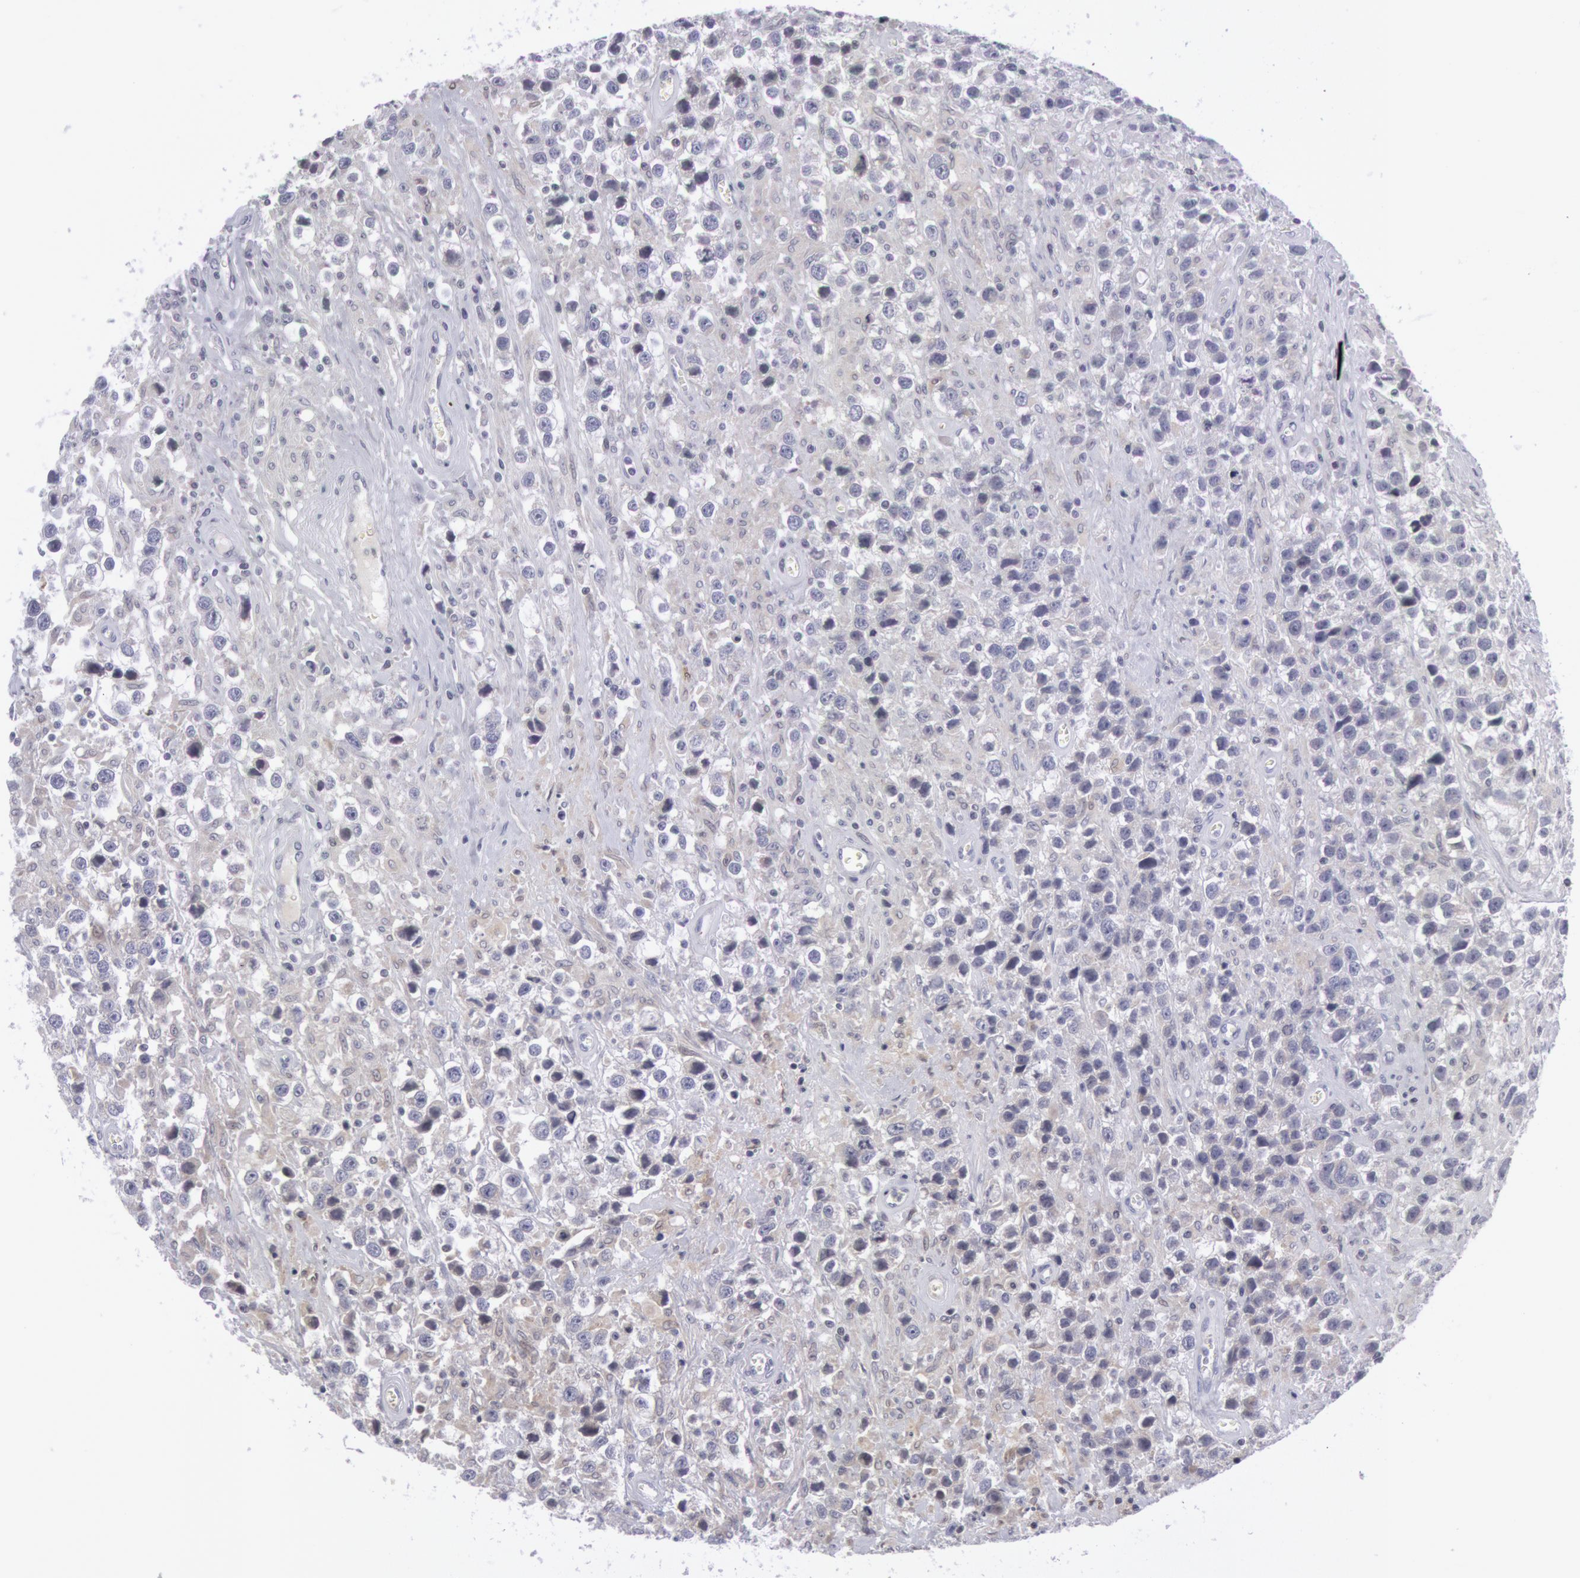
{"staining": {"intensity": "negative", "quantity": "none", "location": "none"}, "tissue": "testis cancer", "cell_type": "Tumor cells", "image_type": "cancer", "snomed": [{"axis": "morphology", "description": "Seminoma, NOS"}, {"axis": "topography", "description": "Testis"}], "caption": "Immunohistochemistry (IHC) of testis seminoma shows no expression in tumor cells.", "gene": "PTGS2", "patient": {"sex": "male", "age": 43}}